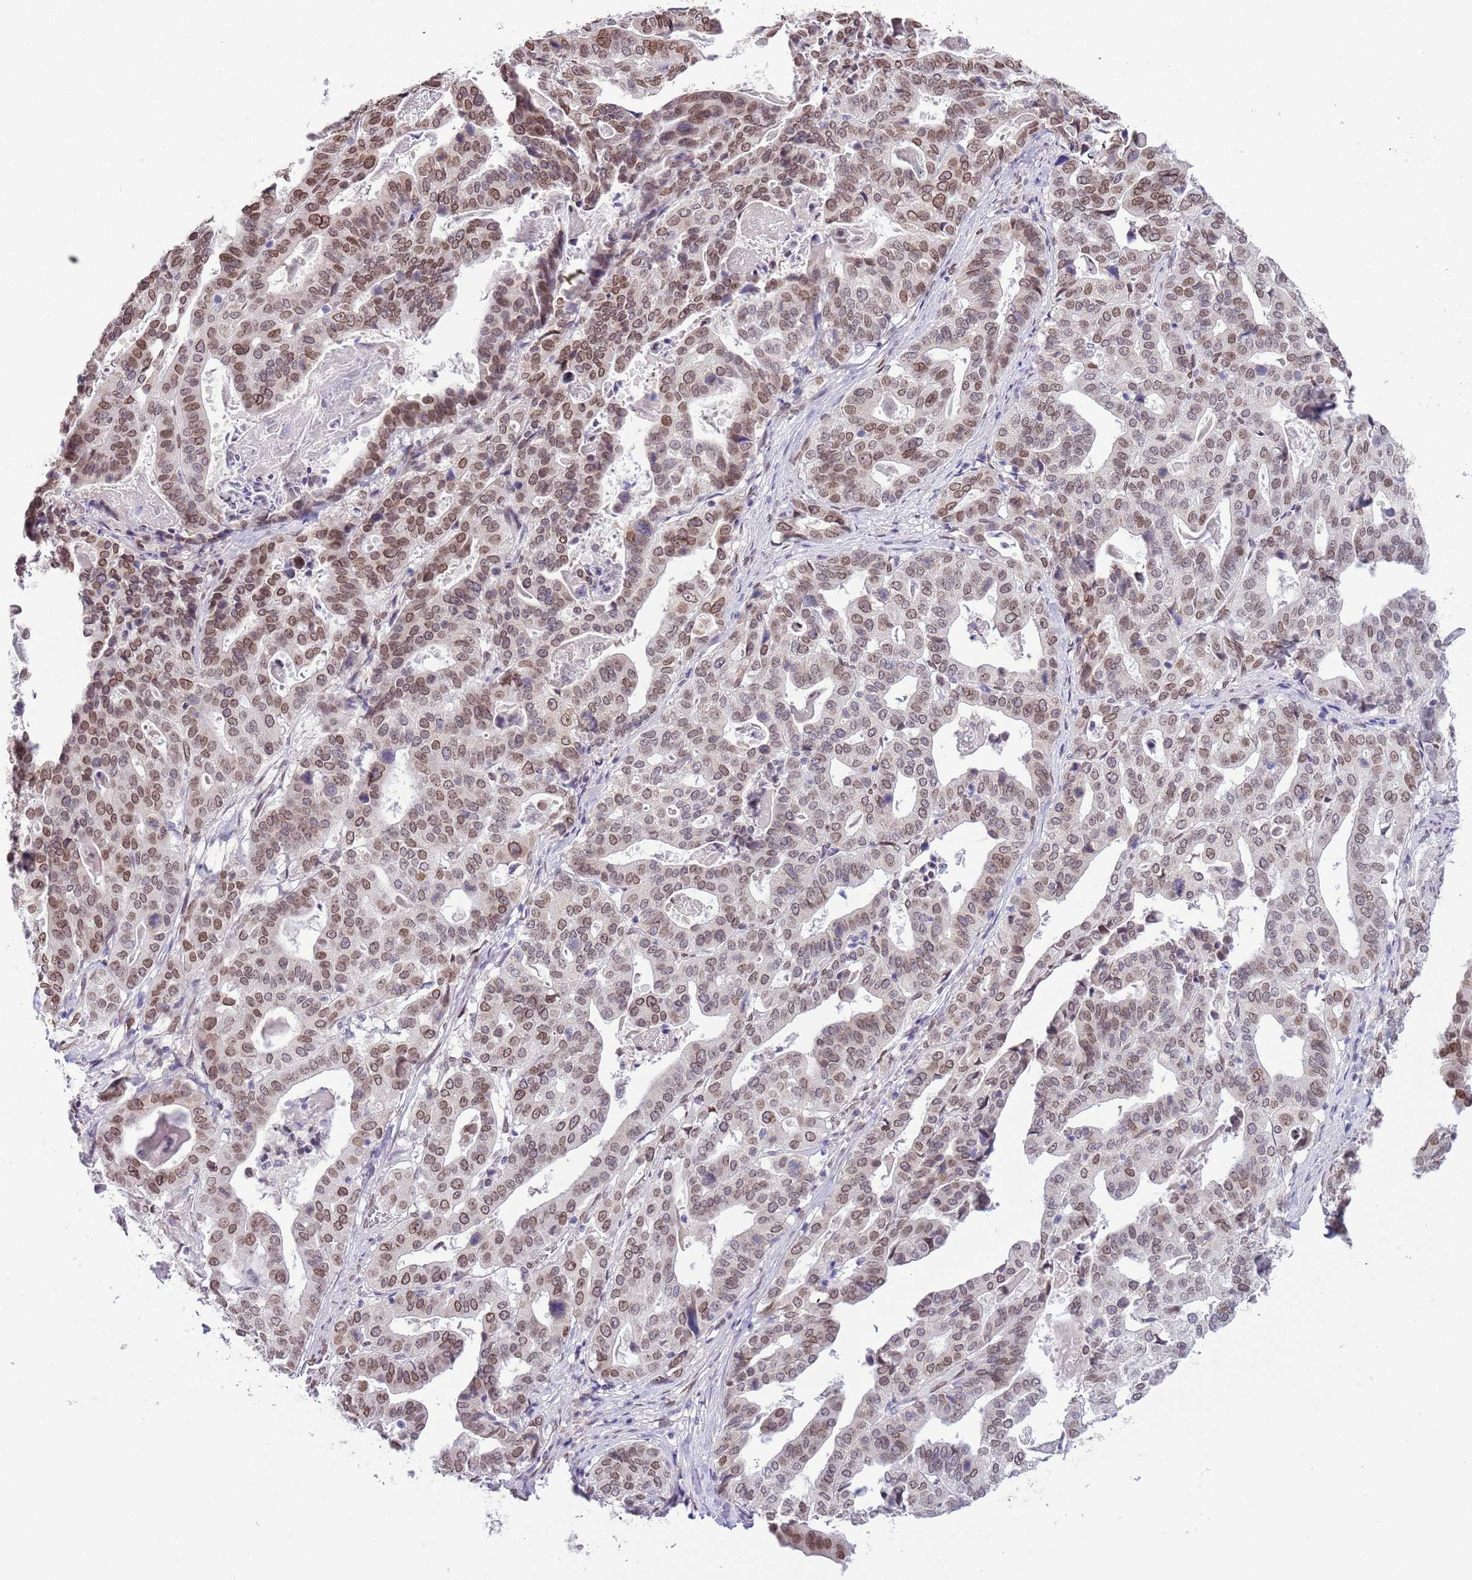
{"staining": {"intensity": "moderate", "quantity": ">75%", "location": "cytoplasmic/membranous,nuclear"}, "tissue": "stomach cancer", "cell_type": "Tumor cells", "image_type": "cancer", "snomed": [{"axis": "morphology", "description": "Adenocarcinoma, NOS"}, {"axis": "topography", "description": "Stomach"}], "caption": "Stomach cancer (adenocarcinoma) tissue displays moderate cytoplasmic/membranous and nuclear staining in about >75% of tumor cells", "gene": "ZGLP1", "patient": {"sex": "male", "age": 48}}